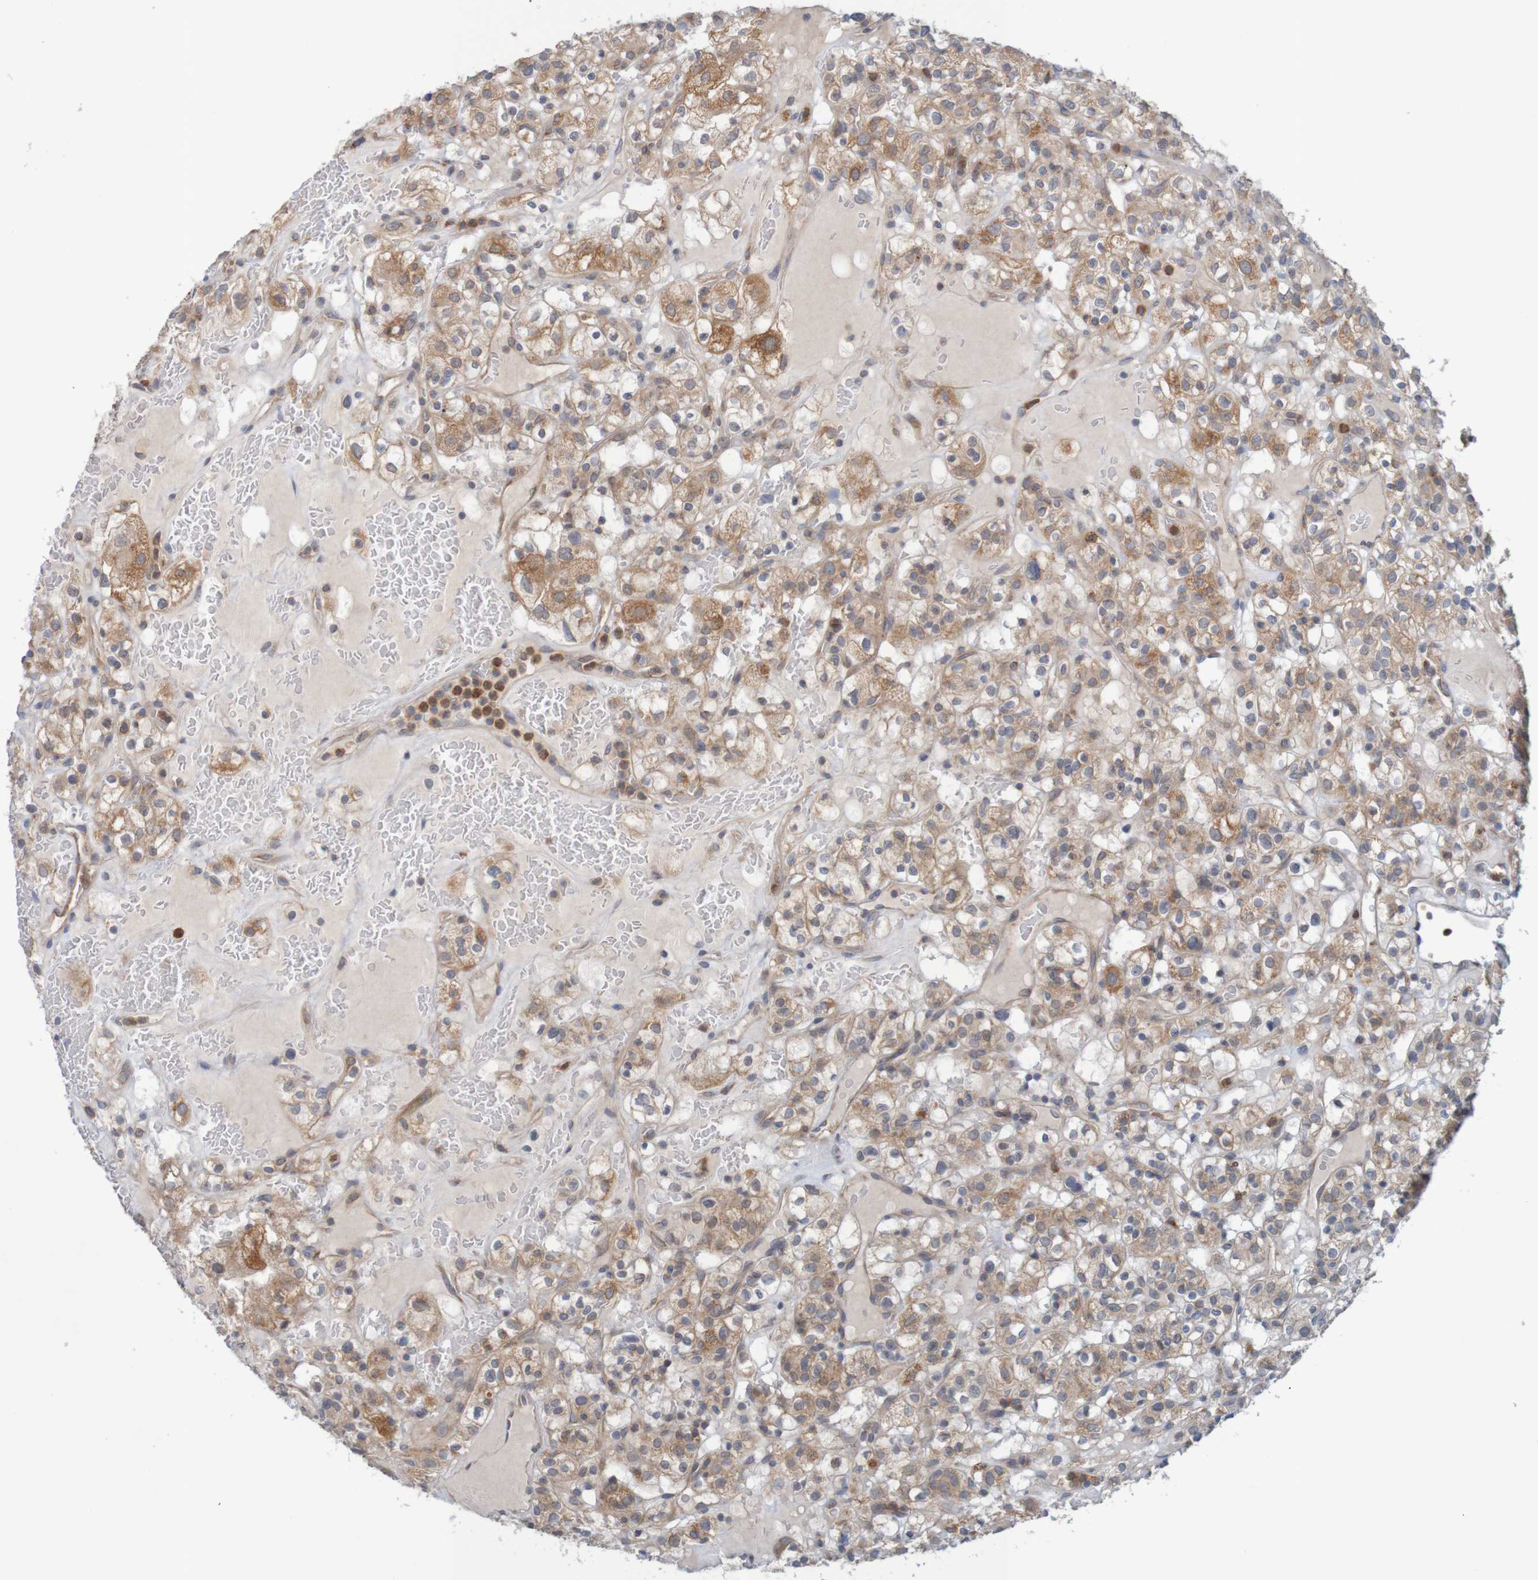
{"staining": {"intensity": "moderate", "quantity": ">75%", "location": "cytoplasmic/membranous"}, "tissue": "renal cancer", "cell_type": "Tumor cells", "image_type": "cancer", "snomed": [{"axis": "morphology", "description": "Normal tissue, NOS"}, {"axis": "morphology", "description": "Adenocarcinoma, NOS"}, {"axis": "topography", "description": "Kidney"}], "caption": "The micrograph shows immunohistochemical staining of adenocarcinoma (renal). There is moderate cytoplasmic/membranous staining is present in approximately >75% of tumor cells.", "gene": "NAV2", "patient": {"sex": "female", "age": 72}}